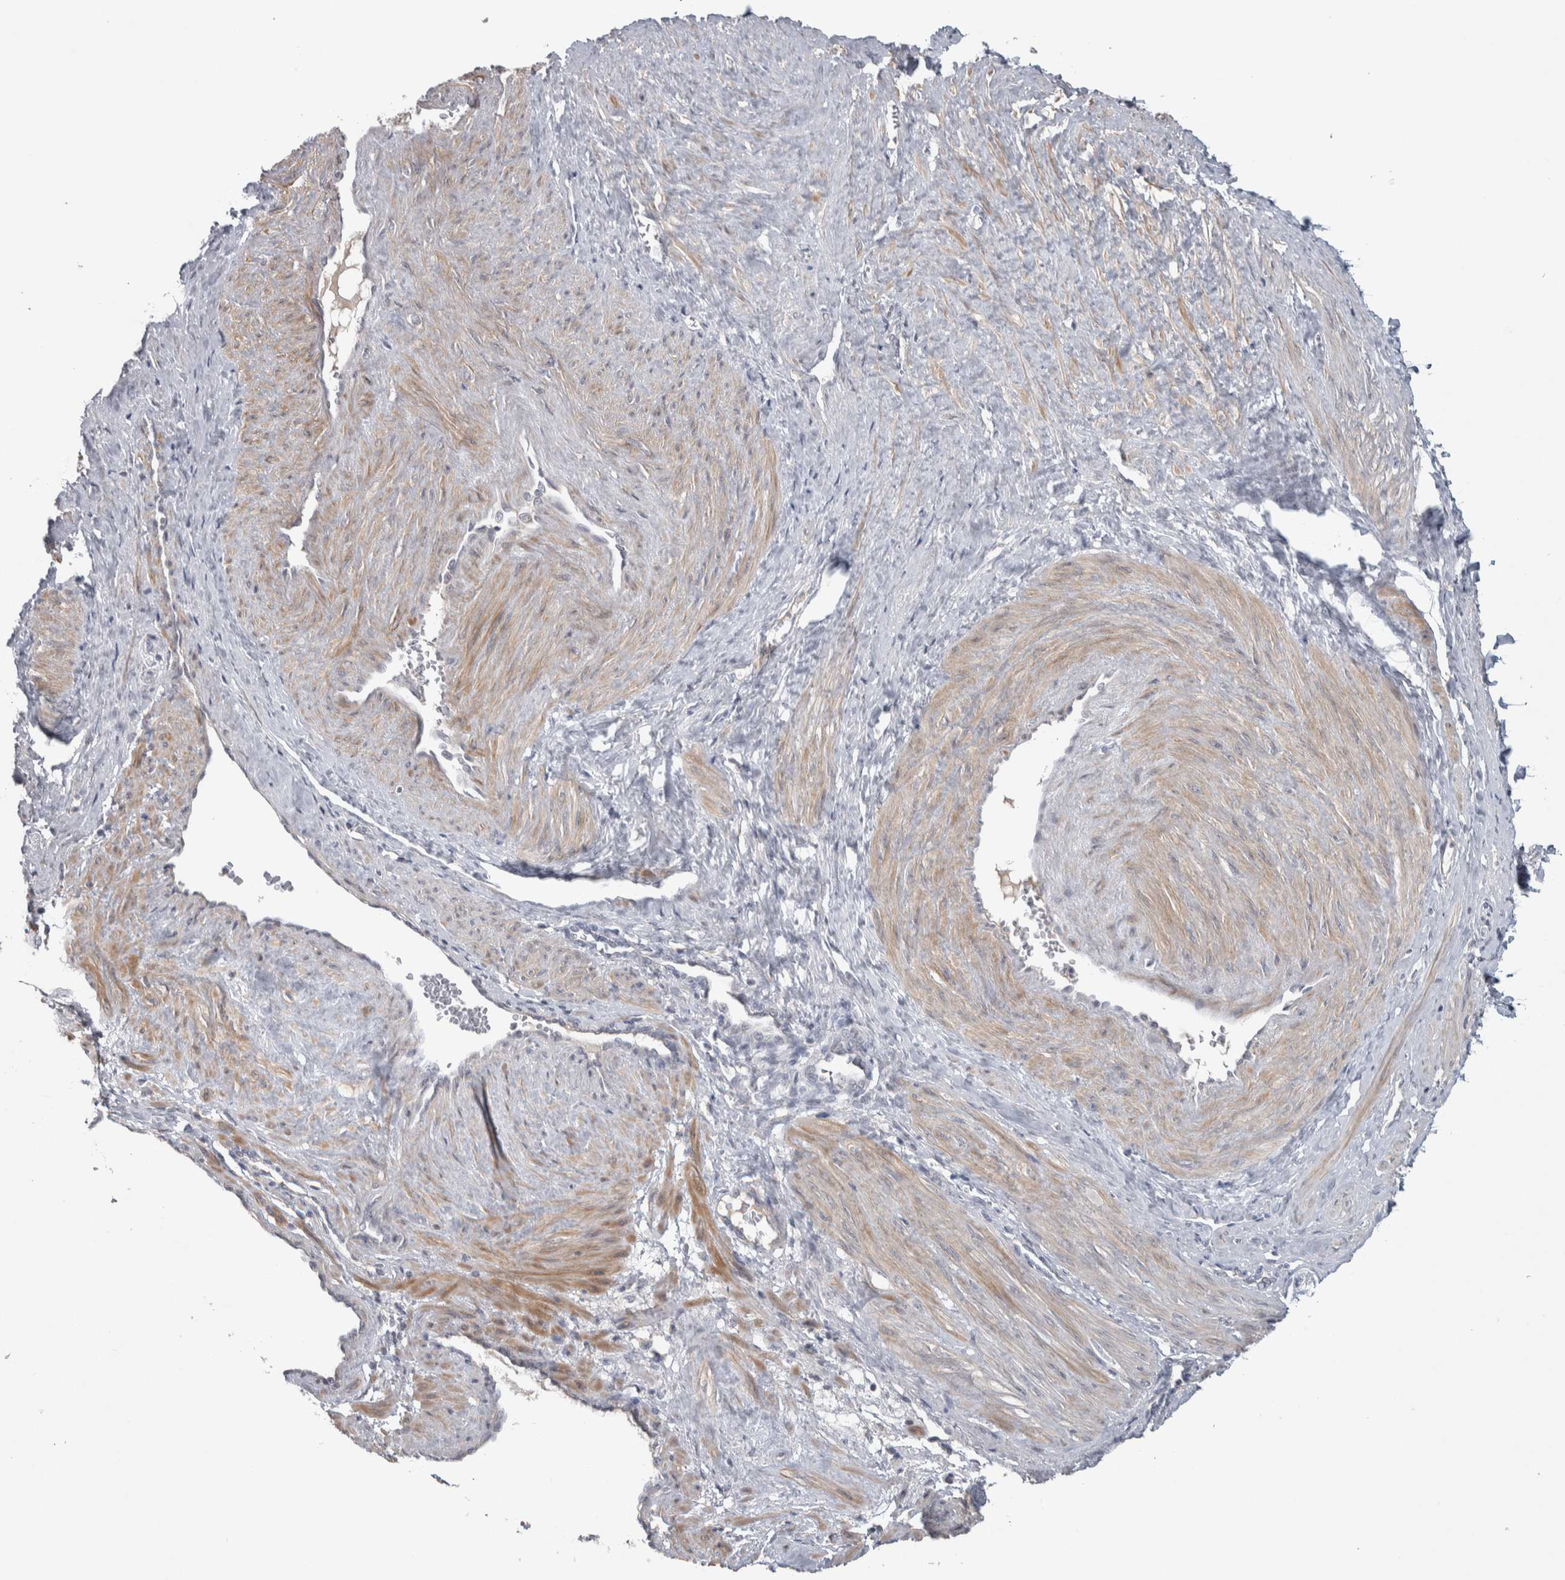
{"staining": {"intensity": "weak", "quantity": "25%-75%", "location": "cytoplasmic/membranous"}, "tissue": "smooth muscle", "cell_type": "Smooth muscle cells", "image_type": "normal", "snomed": [{"axis": "morphology", "description": "Normal tissue, NOS"}, {"axis": "topography", "description": "Endometrium"}], "caption": "High-power microscopy captured an immunohistochemistry (IHC) histopathology image of benign smooth muscle, revealing weak cytoplasmic/membranous expression in about 25%-75% of smooth muscle cells.", "gene": "CUL2", "patient": {"sex": "female", "age": 33}}